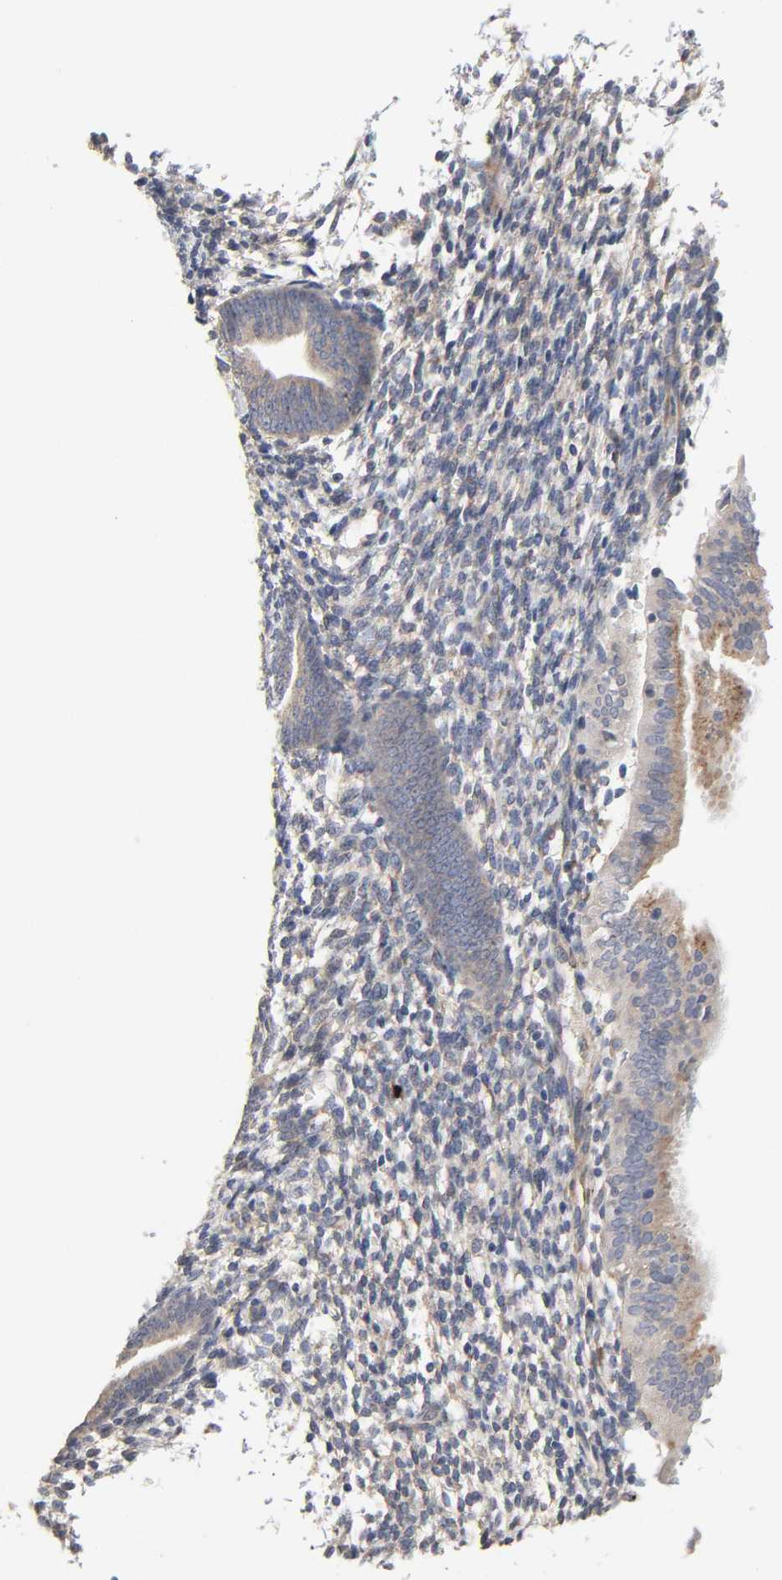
{"staining": {"intensity": "negative", "quantity": "none", "location": "none"}, "tissue": "endometrium", "cell_type": "Cells in endometrial stroma", "image_type": "normal", "snomed": [{"axis": "morphology", "description": "Normal tissue, NOS"}, {"axis": "topography", "description": "Smooth muscle"}, {"axis": "topography", "description": "Endometrium"}], "caption": "This photomicrograph is of benign endometrium stained with immunohistochemistry to label a protein in brown with the nuclei are counter-stained blue. There is no staining in cells in endometrial stroma.", "gene": "HDLBP", "patient": {"sex": "female", "age": 57}}